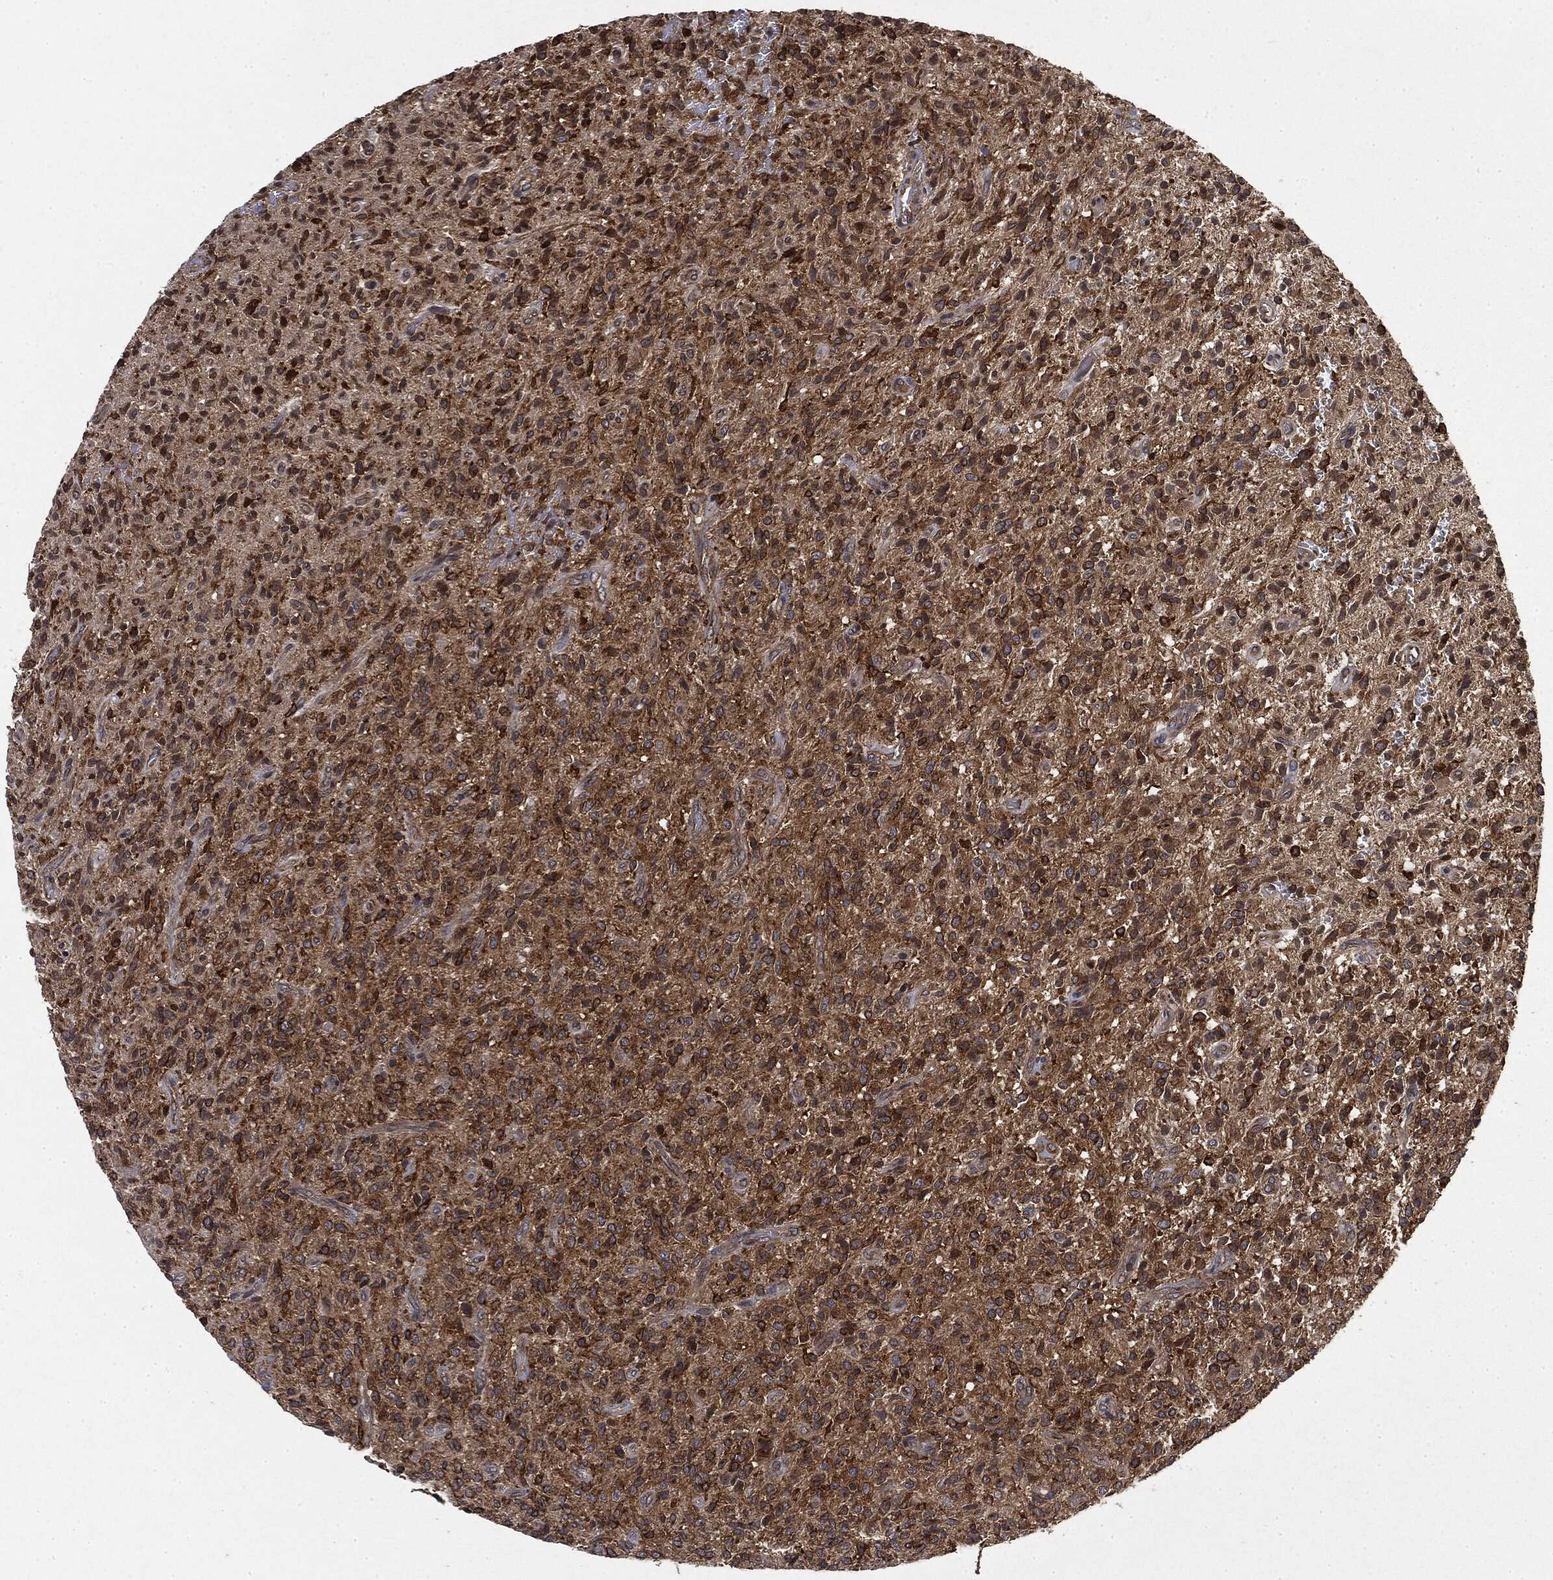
{"staining": {"intensity": "strong", "quantity": ">75%", "location": "cytoplasmic/membranous"}, "tissue": "glioma", "cell_type": "Tumor cells", "image_type": "cancer", "snomed": [{"axis": "morphology", "description": "Glioma, malignant, High grade"}, {"axis": "topography", "description": "Brain"}], "caption": "Tumor cells reveal high levels of strong cytoplasmic/membranous expression in approximately >75% of cells in glioma.", "gene": "SNX5", "patient": {"sex": "male", "age": 64}}